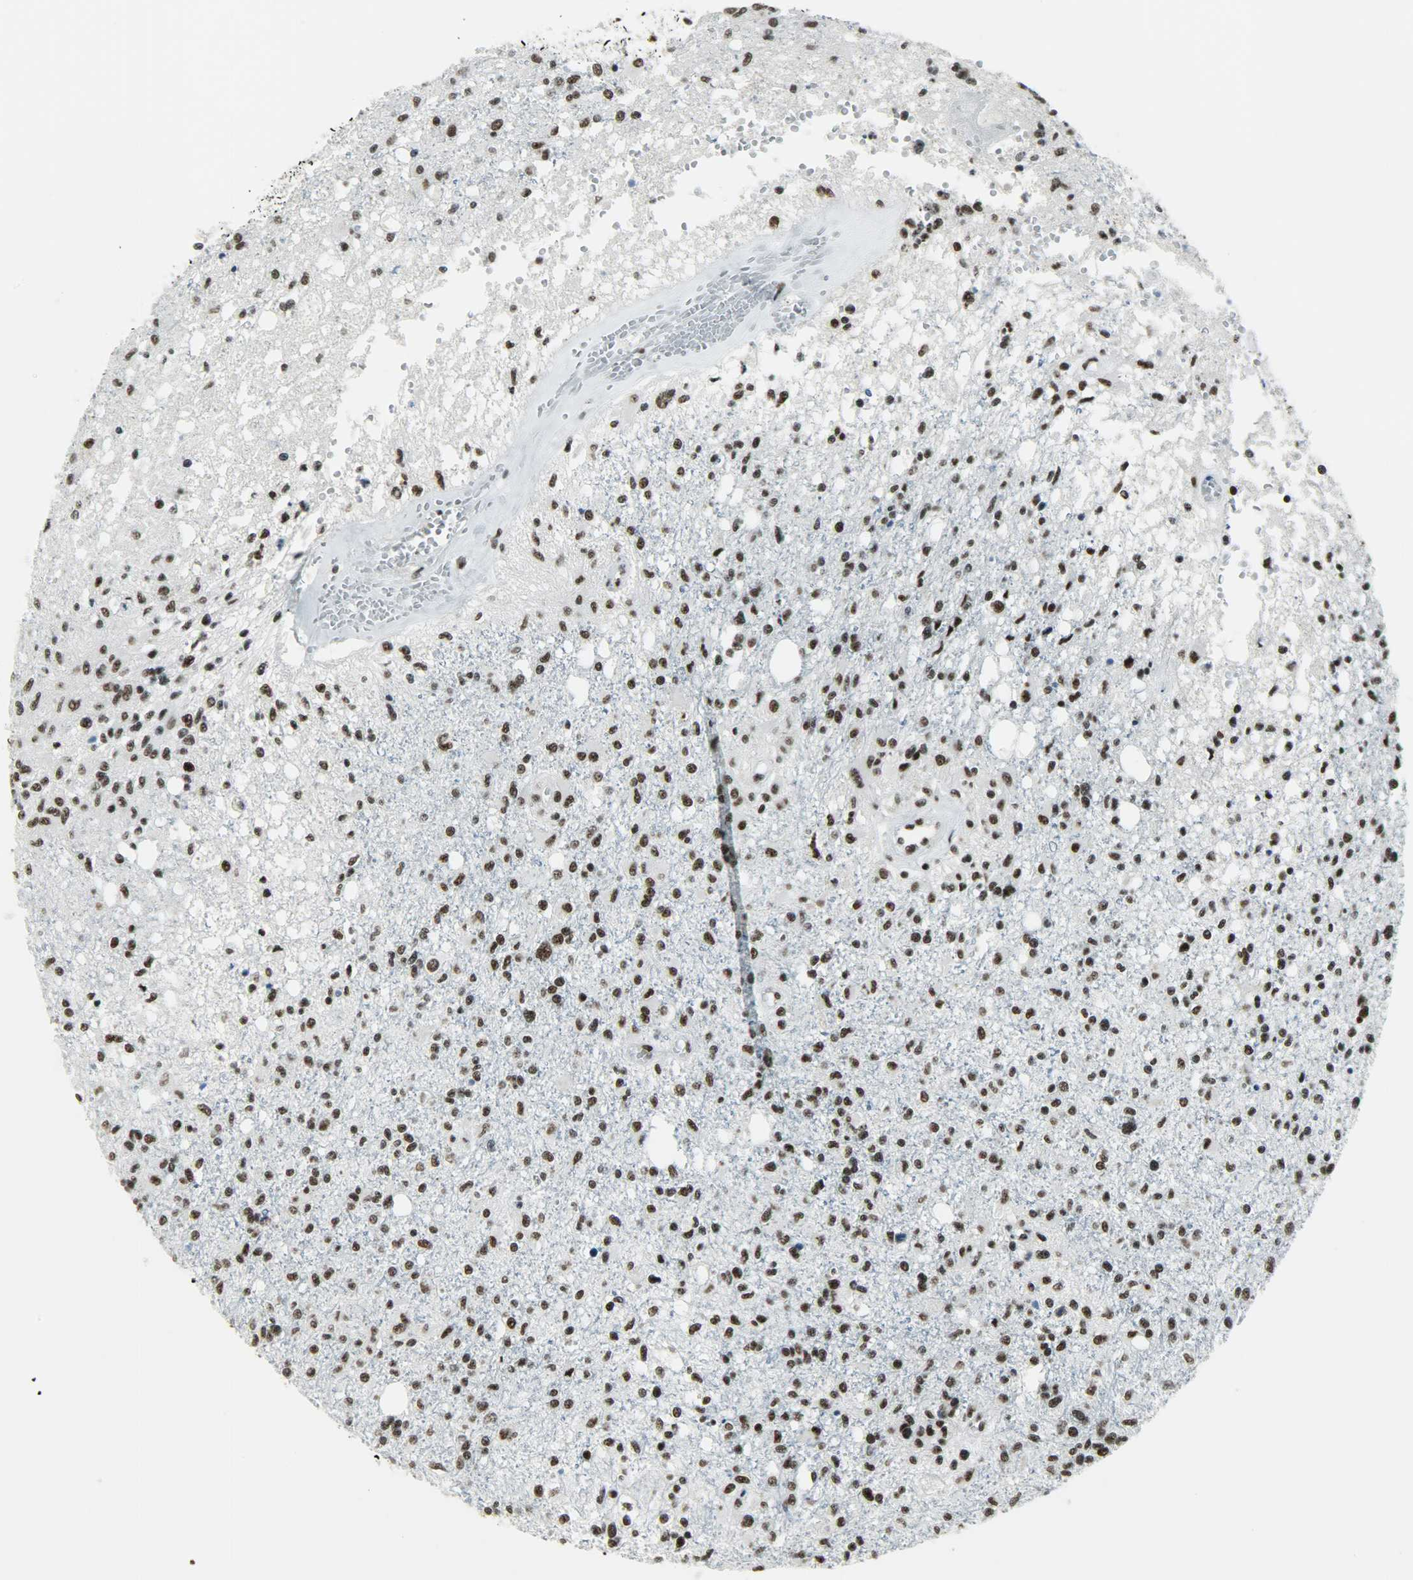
{"staining": {"intensity": "strong", "quantity": ">75%", "location": "nuclear"}, "tissue": "glioma", "cell_type": "Tumor cells", "image_type": "cancer", "snomed": [{"axis": "morphology", "description": "Glioma, malignant, High grade"}, {"axis": "topography", "description": "Cerebral cortex"}], "caption": "Glioma was stained to show a protein in brown. There is high levels of strong nuclear positivity in approximately >75% of tumor cells. The protein of interest is shown in brown color, while the nuclei are stained blue.", "gene": "SNRPA", "patient": {"sex": "male", "age": 76}}